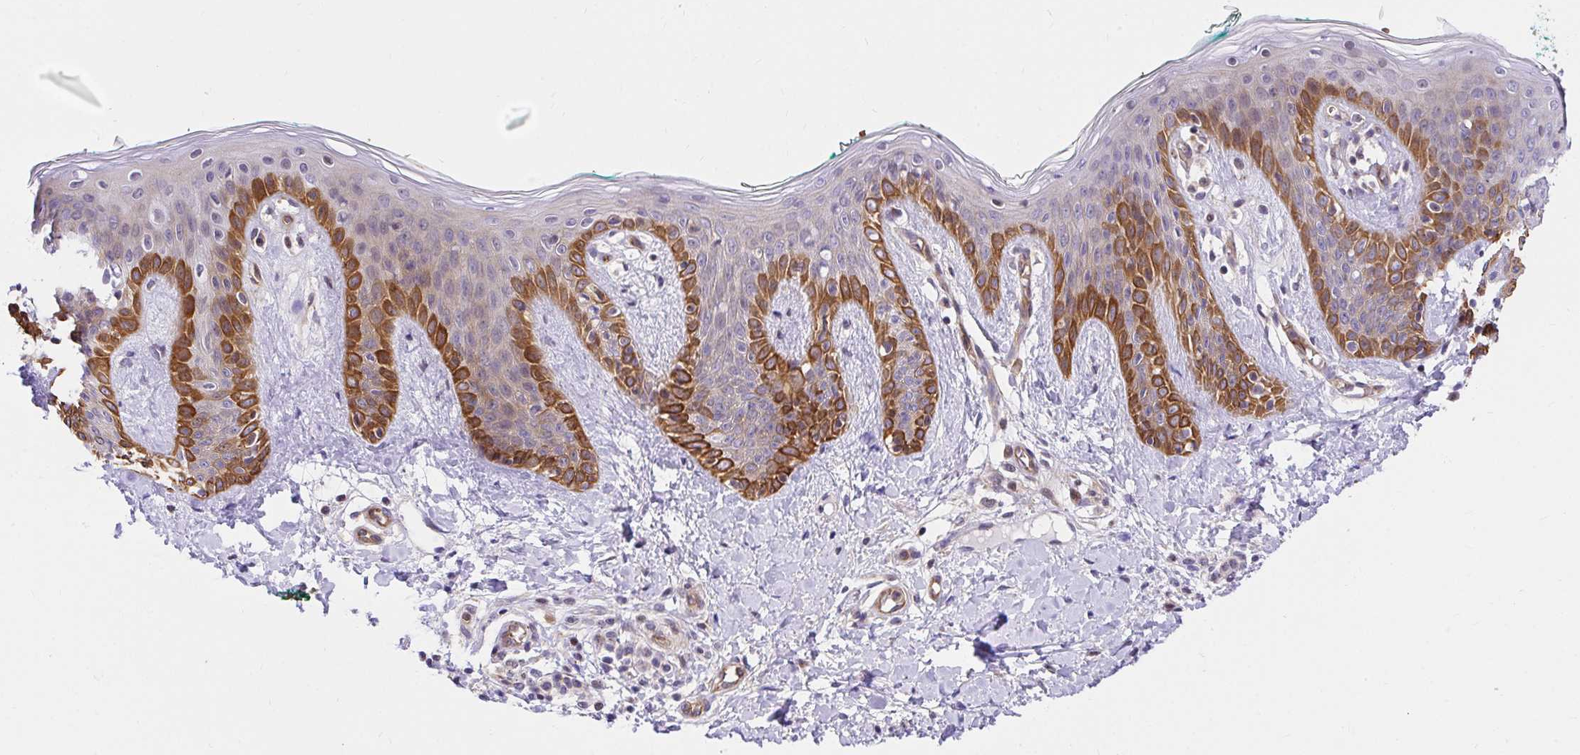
{"staining": {"intensity": "negative", "quantity": "none", "location": "none"}, "tissue": "skin", "cell_type": "Fibroblasts", "image_type": "normal", "snomed": [{"axis": "morphology", "description": "Normal tissue, NOS"}, {"axis": "topography", "description": "Skin"}], "caption": "IHC micrograph of normal human skin stained for a protein (brown), which demonstrates no positivity in fibroblasts.", "gene": "TRIM55", "patient": {"sex": "male", "age": 16}}